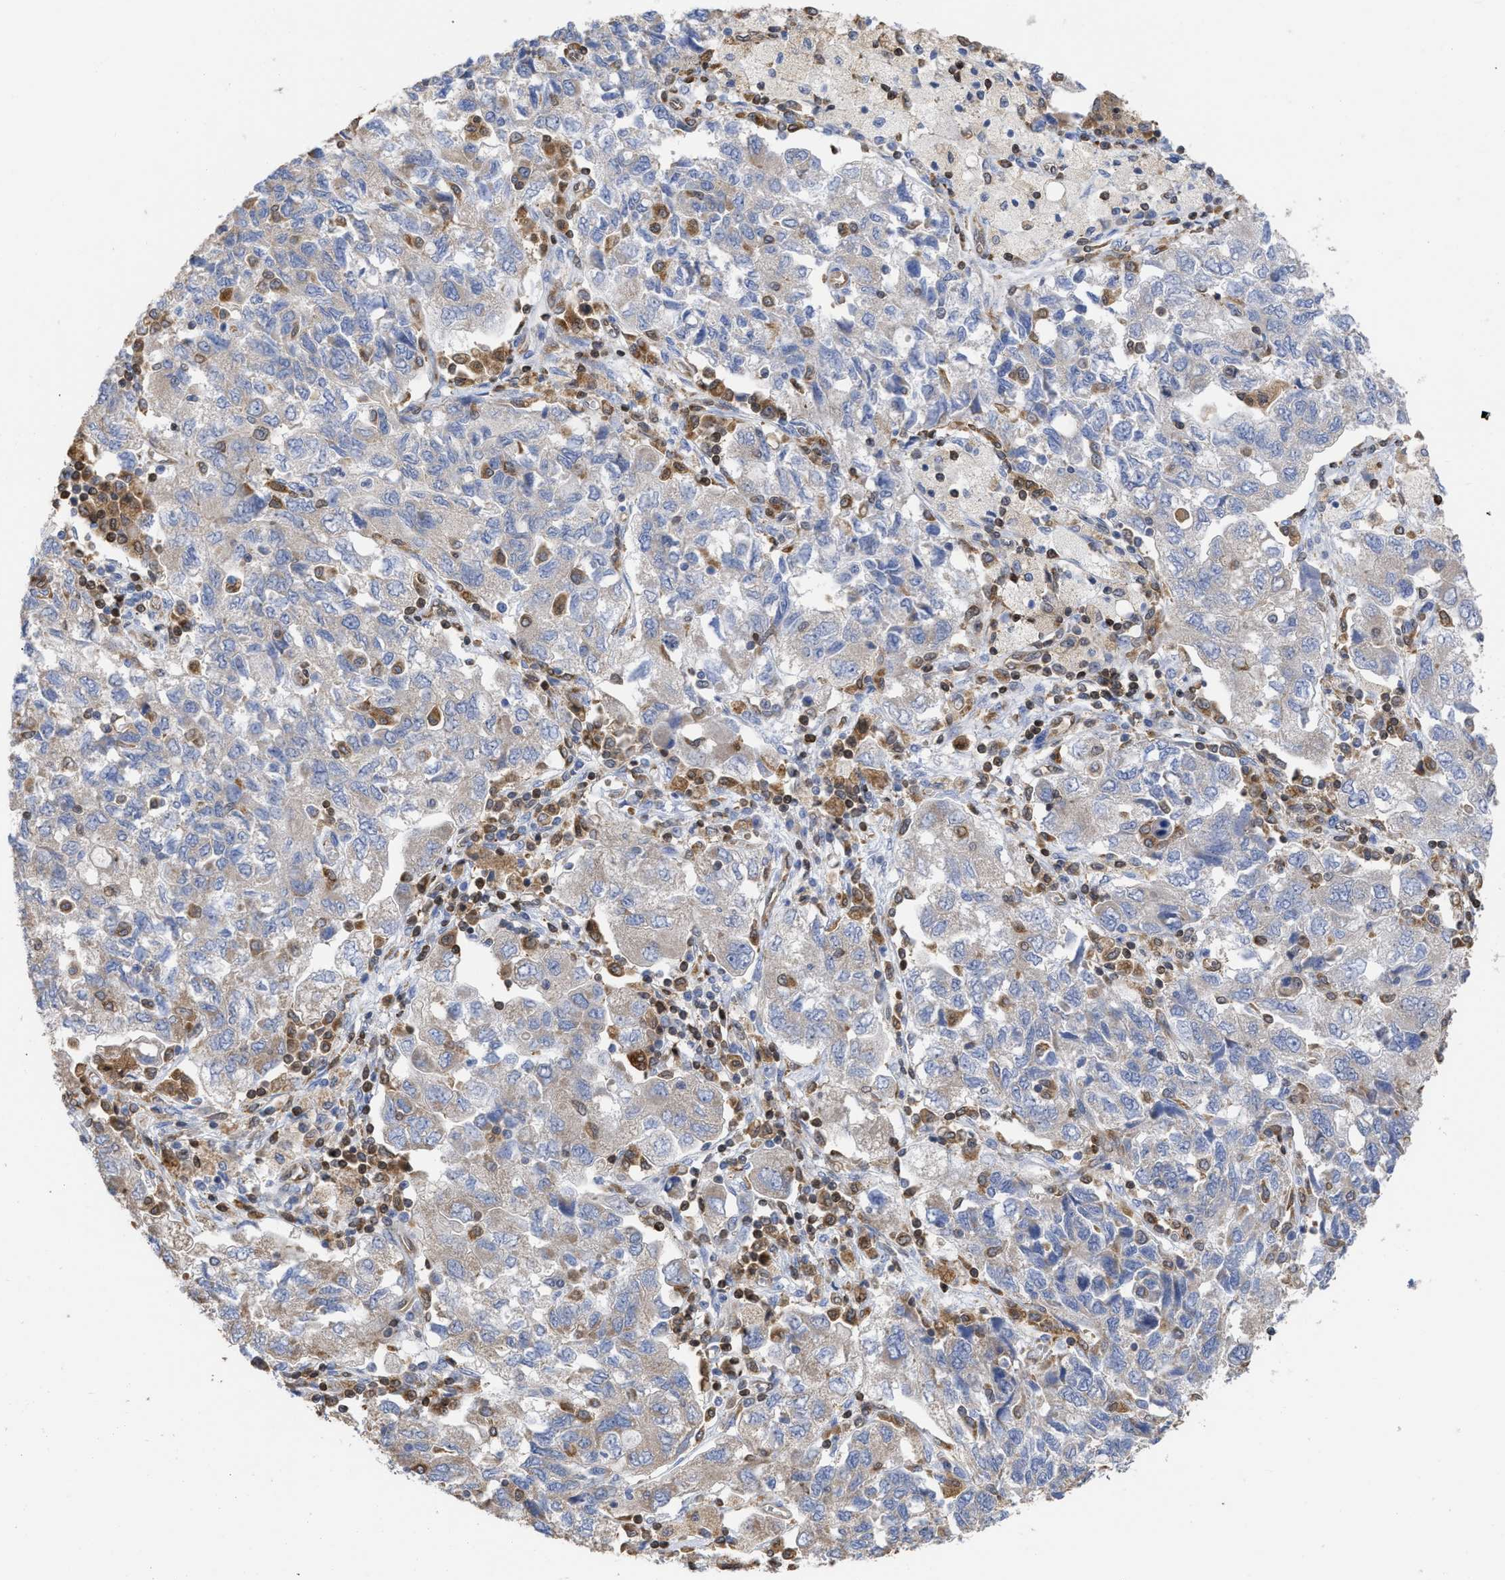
{"staining": {"intensity": "weak", "quantity": "25%-75%", "location": "cytoplasmic/membranous"}, "tissue": "ovarian cancer", "cell_type": "Tumor cells", "image_type": "cancer", "snomed": [{"axis": "morphology", "description": "Carcinoma, NOS"}, {"axis": "morphology", "description": "Cystadenocarcinoma, serous, NOS"}, {"axis": "topography", "description": "Ovary"}], "caption": "This photomicrograph shows ovarian cancer (carcinoma) stained with immunohistochemistry (IHC) to label a protein in brown. The cytoplasmic/membranous of tumor cells show weak positivity for the protein. Nuclei are counter-stained blue.", "gene": "GIMAP4", "patient": {"sex": "female", "age": 69}}